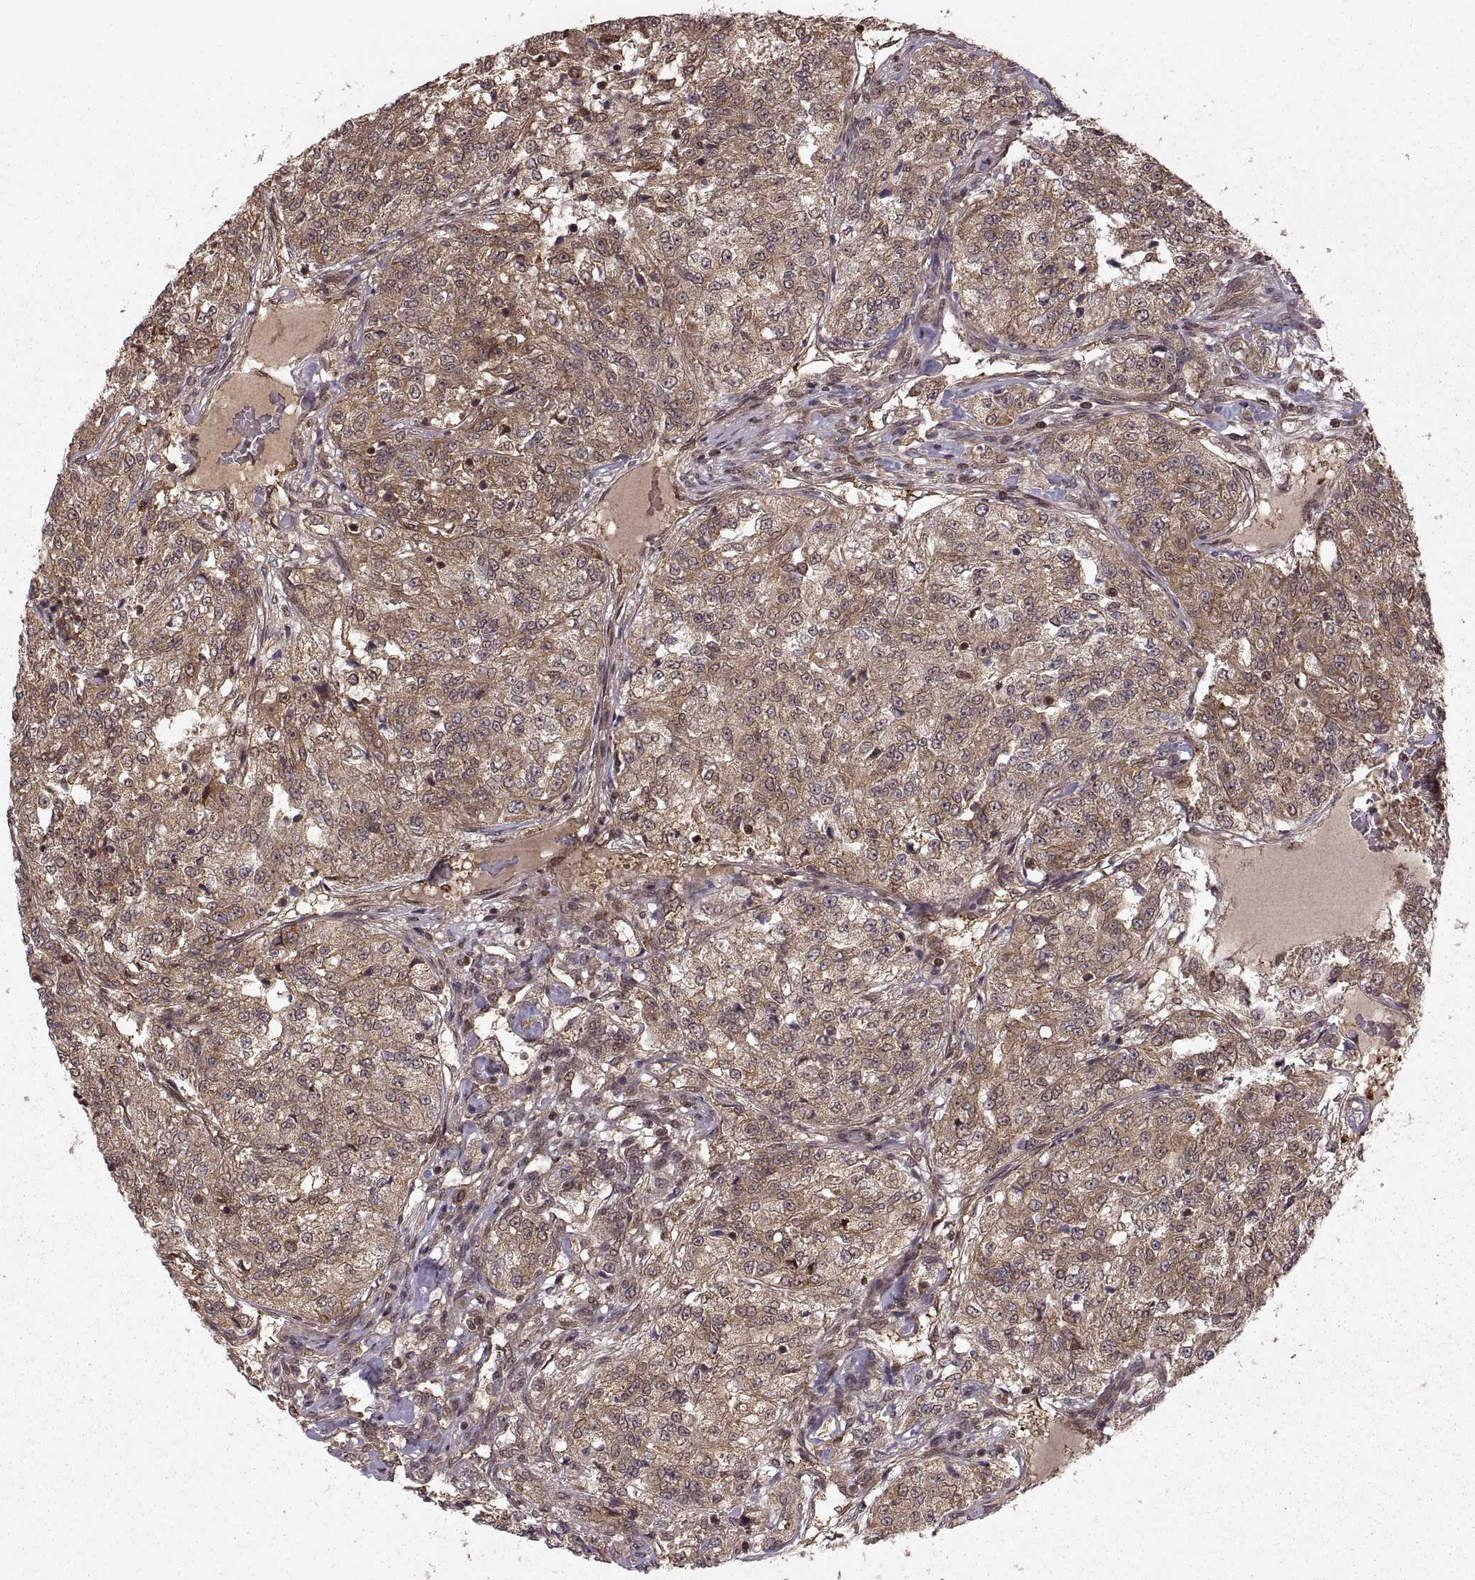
{"staining": {"intensity": "moderate", "quantity": ">75%", "location": "cytoplasmic/membranous"}, "tissue": "renal cancer", "cell_type": "Tumor cells", "image_type": "cancer", "snomed": [{"axis": "morphology", "description": "Adenocarcinoma, NOS"}, {"axis": "topography", "description": "Kidney"}], "caption": "Renal adenocarcinoma was stained to show a protein in brown. There is medium levels of moderate cytoplasmic/membranous staining in approximately >75% of tumor cells.", "gene": "DEDD", "patient": {"sex": "female", "age": 63}}